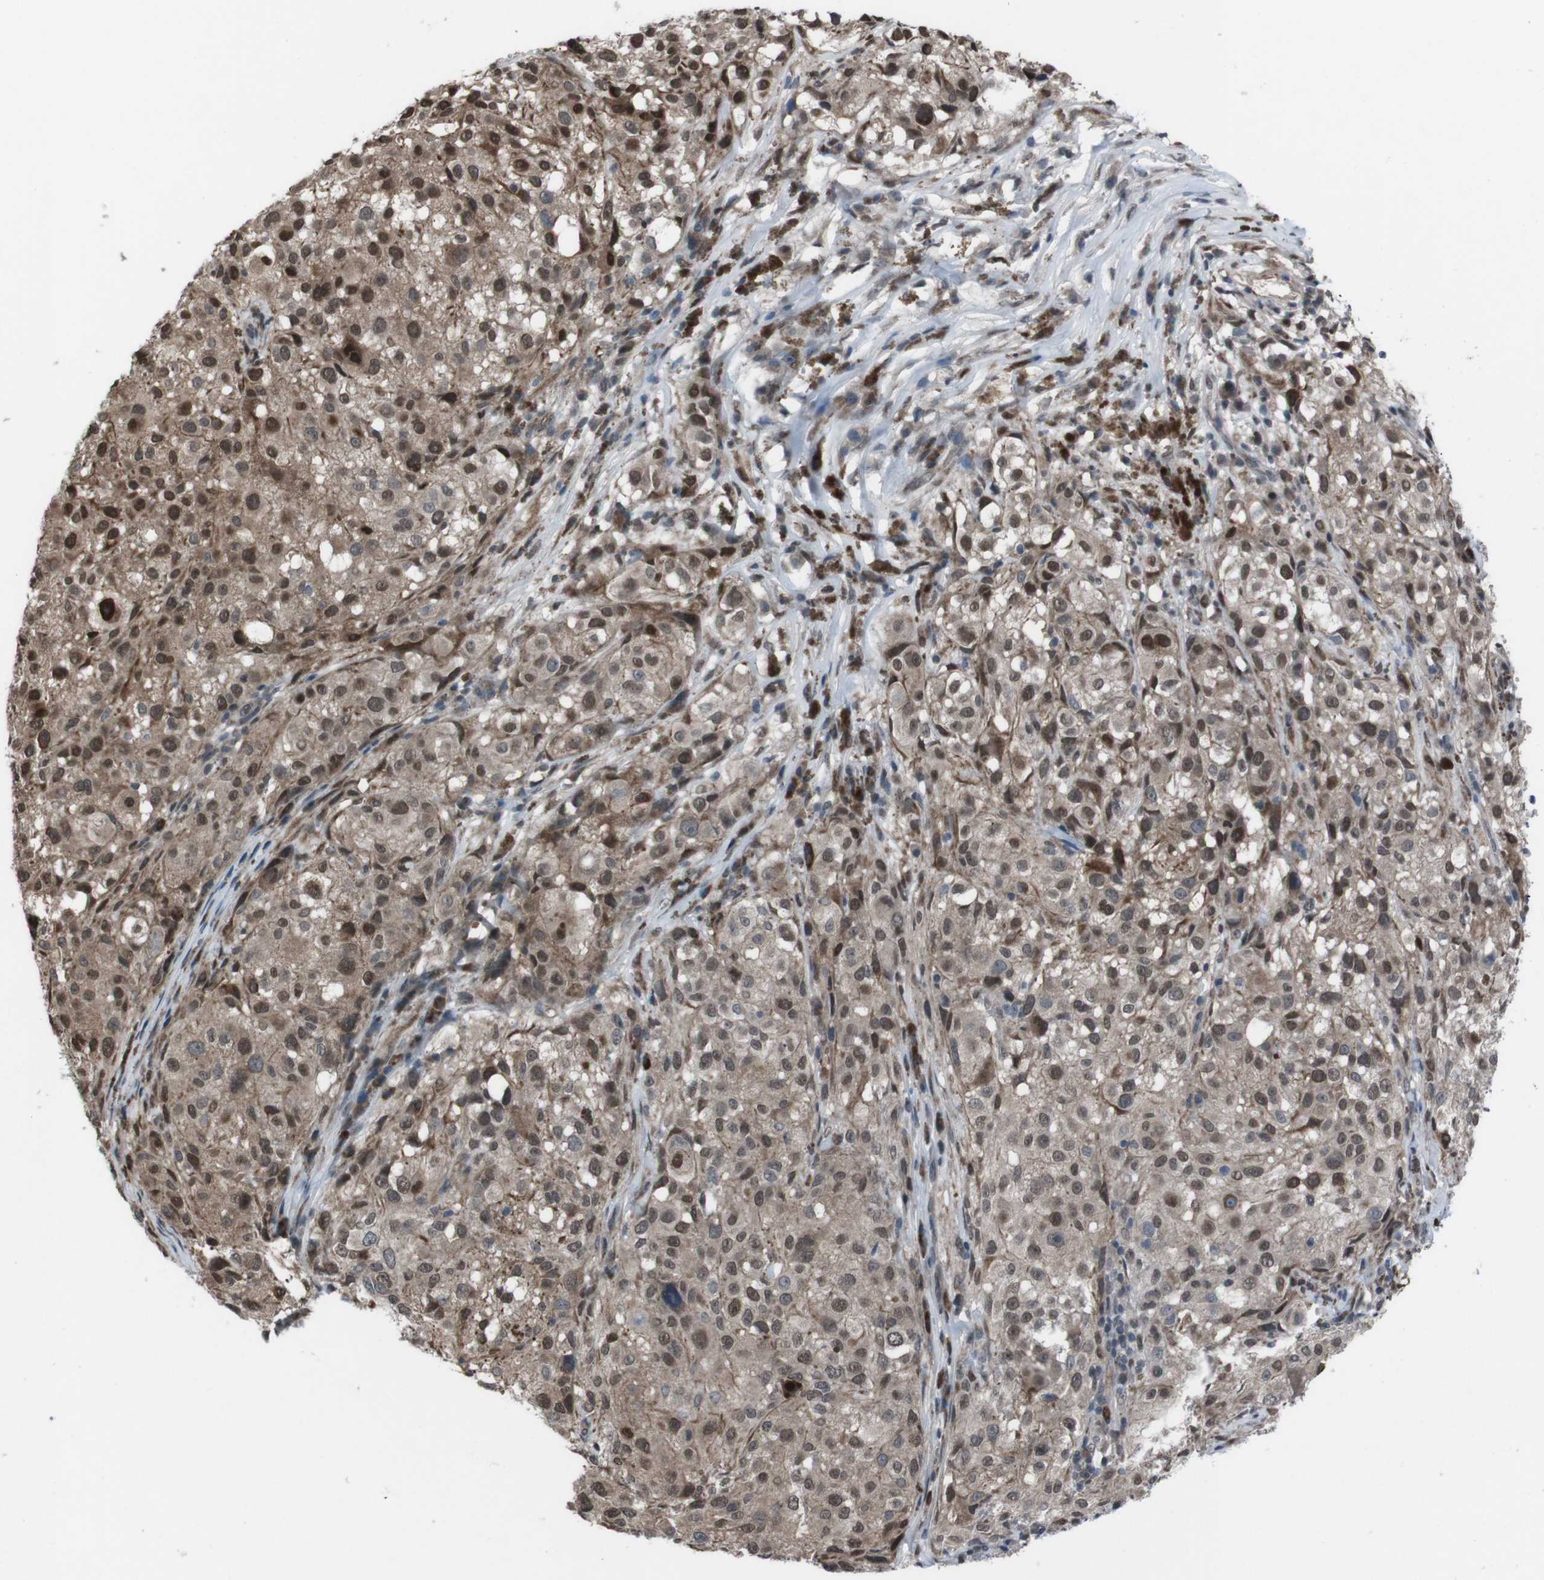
{"staining": {"intensity": "moderate", "quantity": ">75%", "location": "cytoplasmic/membranous,nuclear"}, "tissue": "melanoma", "cell_type": "Tumor cells", "image_type": "cancer", "snomed": [{"axis": "morphology", "description": "Necrosis, NOS"}, {"axis": "morphology", "description": "Malignant melanoma, NOS"}, {"axis": "topography", "description": "Skin"}], "caption": "The immunohistochemical stain shows moderate cytoplasmic/membranous and nuclear positivity in tumor cells of melanoma tissue.", "gene": "SS18L1", "patient": {"sex": "female", "age": 87}}